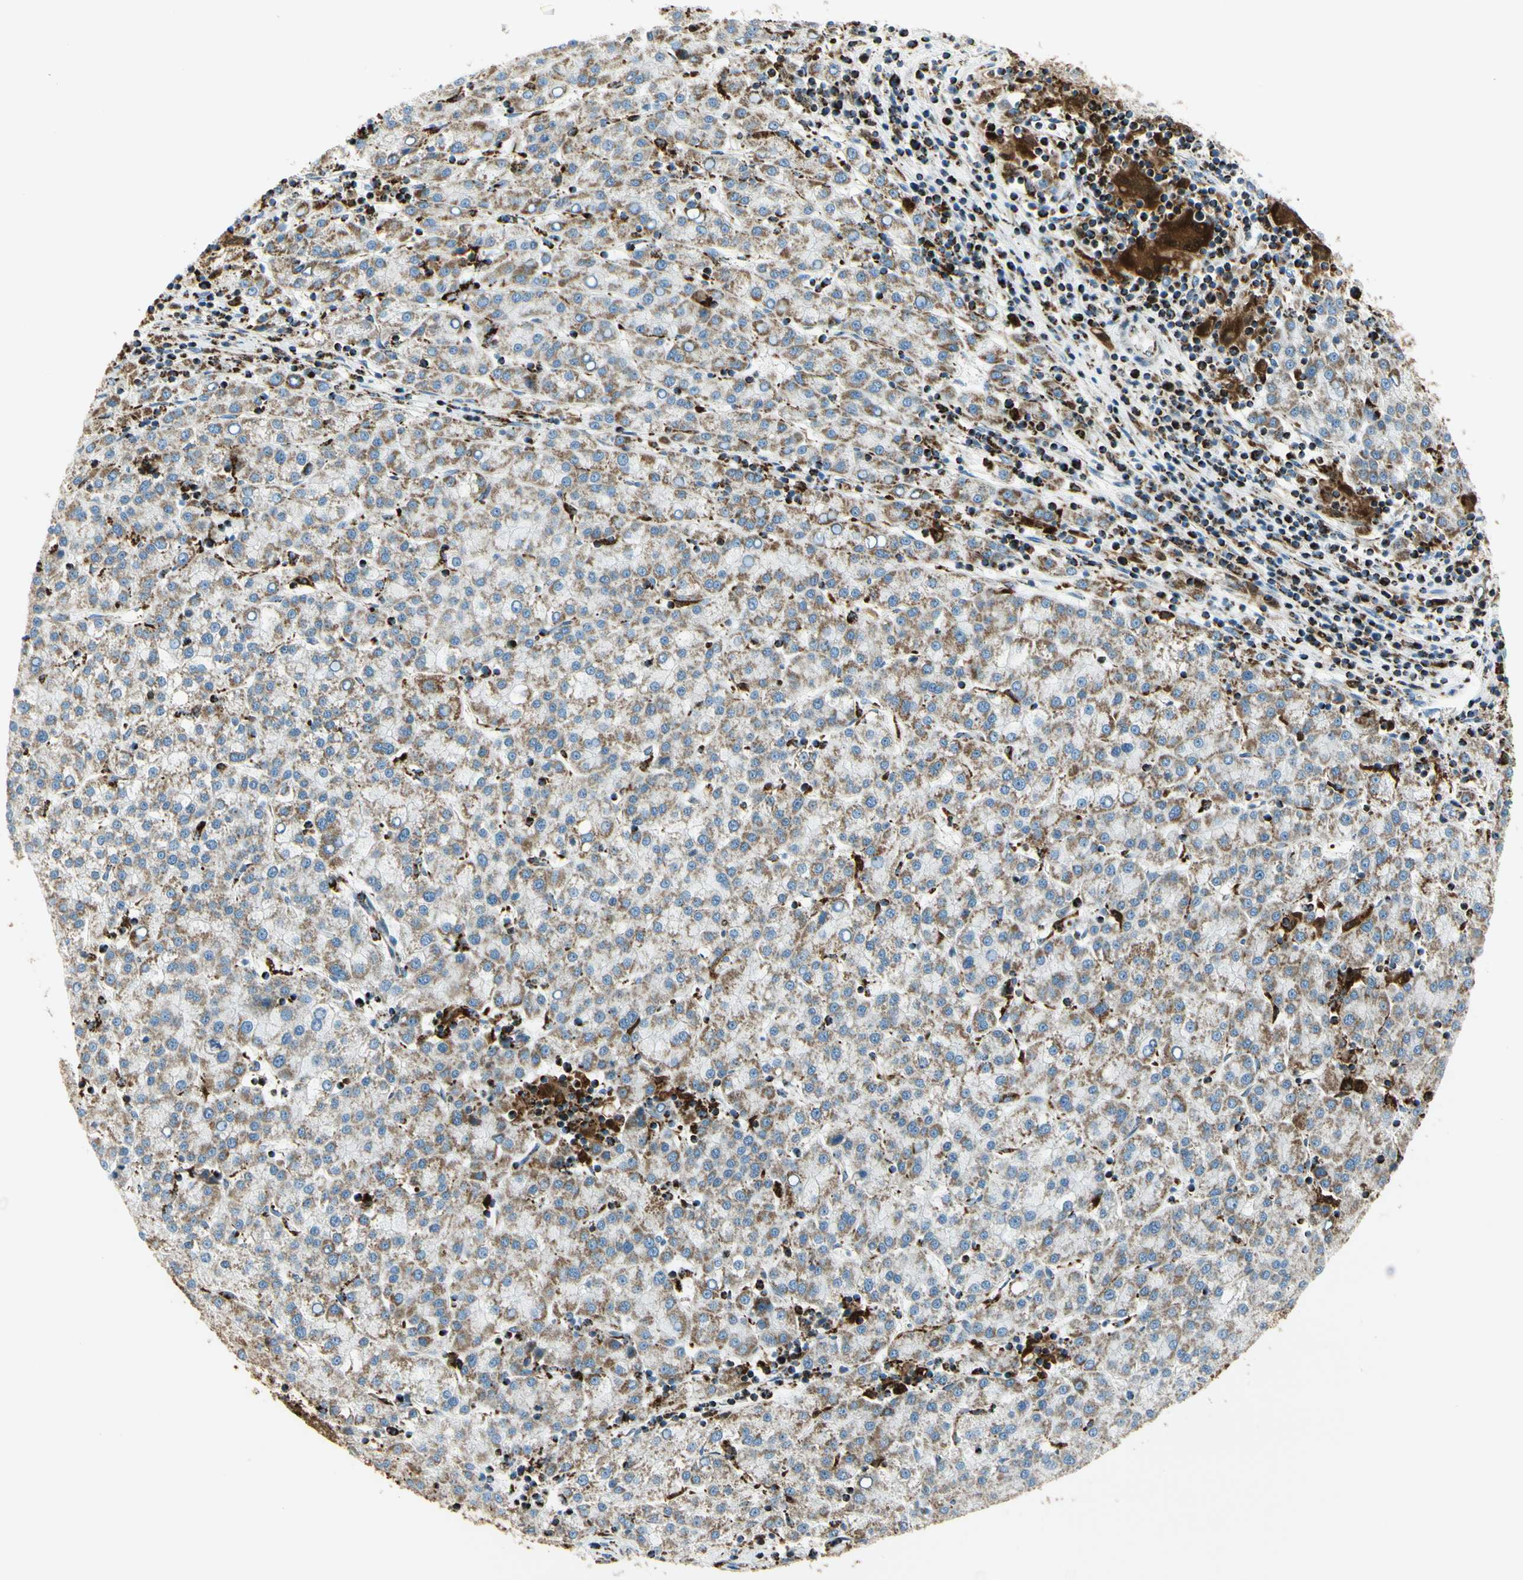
{"staining": {"intensity": "moderate", "quantity": "25%-75%", "location": "cytoplasmic/membranous"}, "tissue": "liver cancer", "cell_type": "Tumor cells", "image_type": "cancer", "snomed": [{"axis": "morphology", "description": "Carcinoma, Hepatocellular, NOS"}, {"axis": "topography", "description": "Liver"}], "caption": "Immunohistochemical staining of human liver cancer (hepatocellular carcinoma) demonstrates medium levels of moderate cytoplasmic/membranous protein positivity in about 25%-75% of tumor cells. (Brightfield microscopy of DAB IHC at high magnification).", "gene": "ME2", "patient": {"sex": "female", "age": 58}}